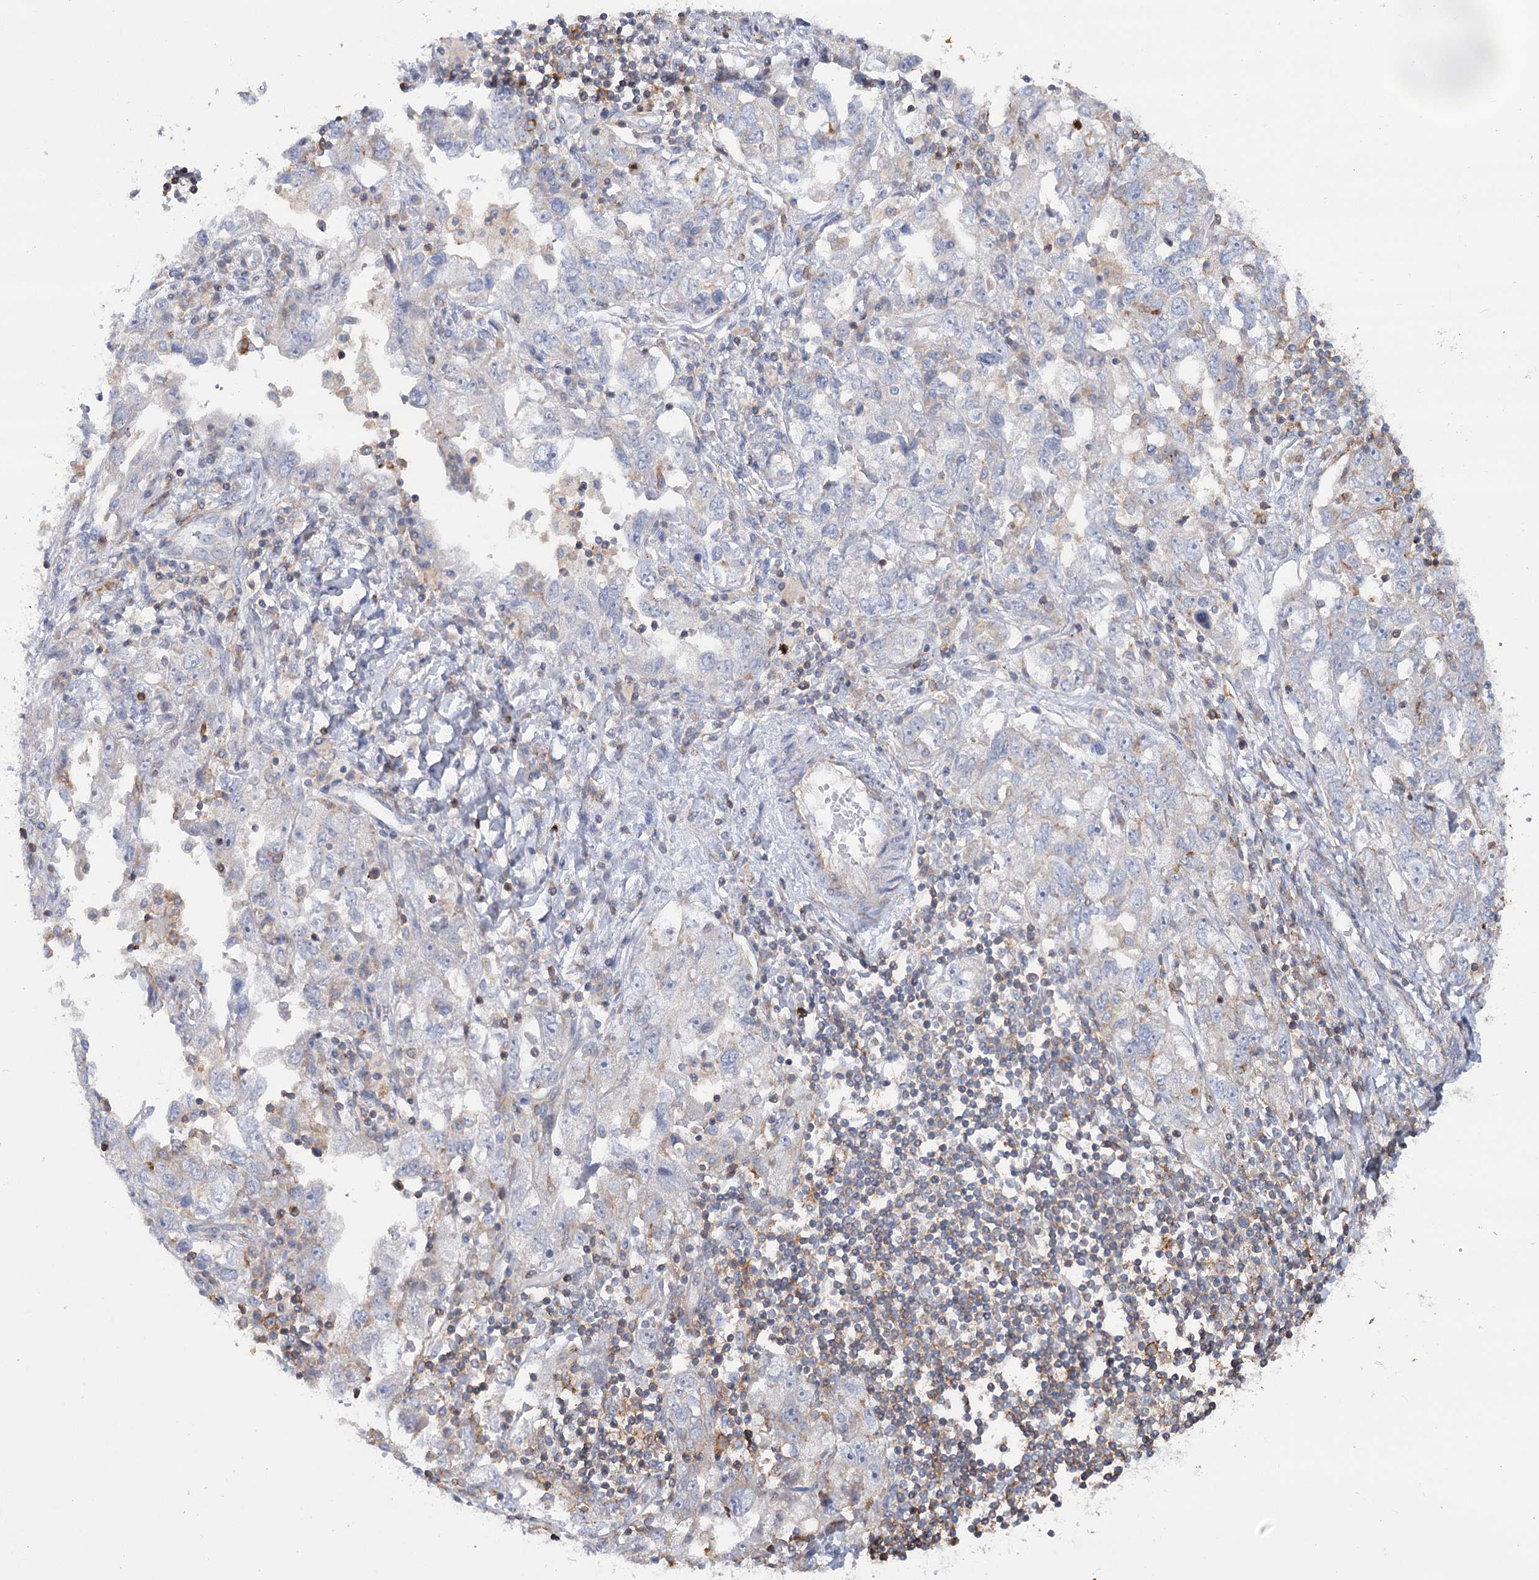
{"staining": {"intensity": "negative", "quantity": "none", "location": "none"}, "tissue": "ovarian cancer", "cell_type": "Tumor cells", "image_type": "cancer", "snomed": [{"axis": "morphology", "description": "Carcinoma, NOS"}, {"axis": "morphology", "description": "Cystadenocarcinoma, serous, NOS"}, {"axis": "topography", "description": "Ovary"}], "caption": "High magnification brightfield microscopy of carcinoma (ovarian) stained with DAB (brown) and counterstained with hematoxylin (blue): tumor cells show no significant staining.", "gene": "LARP1B", "patient": {"sex": "female", "age": 69}}